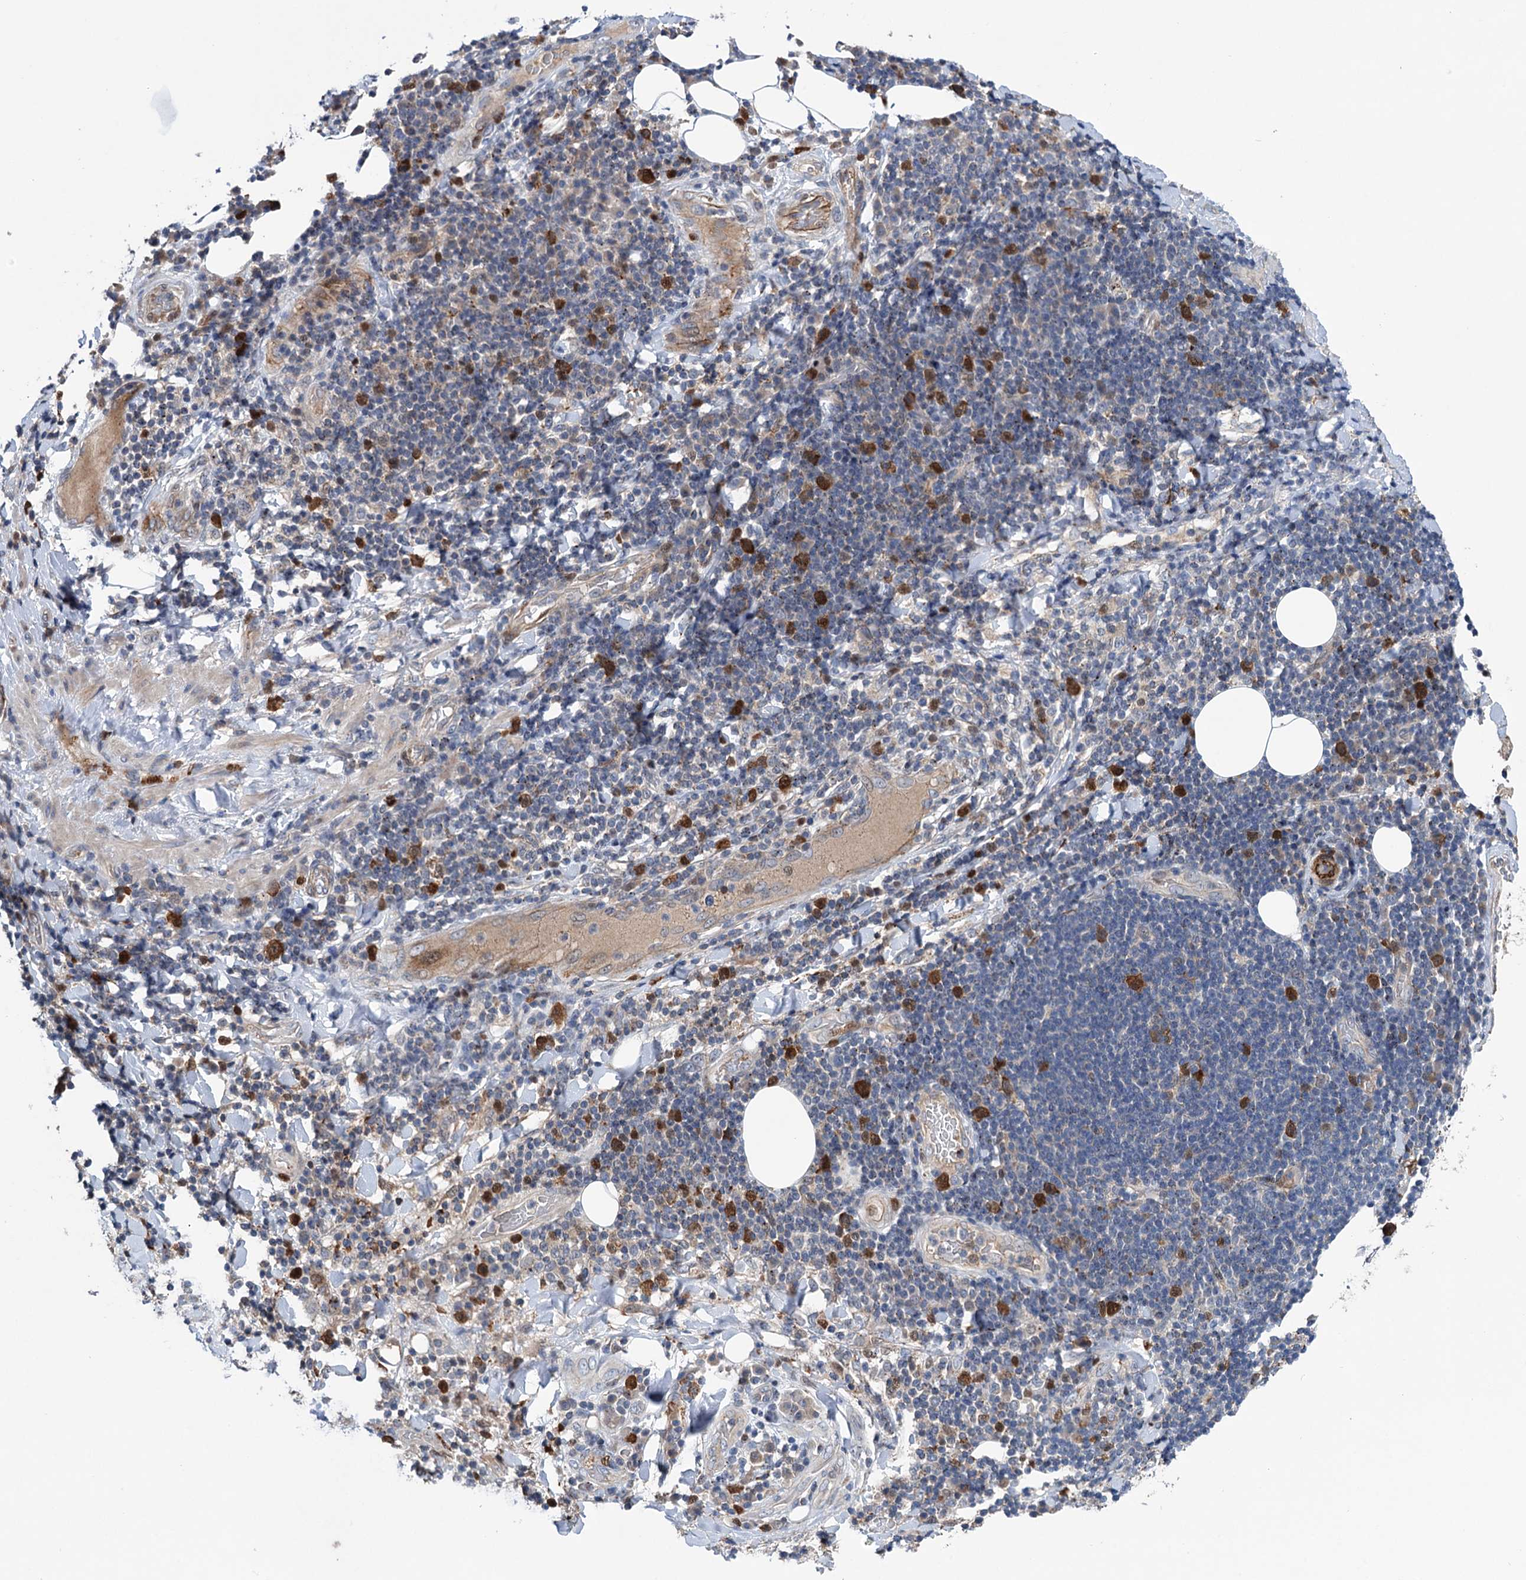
{"staining": {"intensity": "weak", "quantity": ">75%", "location": "cytoplasmic/membranous"}, "tissue": "adipose tissue", "cell_type": "Adipocytes", "image_type": "normal", "snomed": [{"axis": "morphology", "description": "Normal tissue, NOS"}, {"axis": "morphology", "description": "Squamous cell carcinoma, NOS"}, {"axis": "topography", "description": "Lymph node"}, {"axis": "topography", "description": "Bronchus"}, {"axis": "topography", "description": "Lung"}], "caption": "DAB immunohistochemical staining of normal adipose tissue displays weak cytoplasmic/membranous protein staining in about >75% of adipocytes.", "gene": "NCAPD2", "patient": {"sex": "male", "age": 66}}